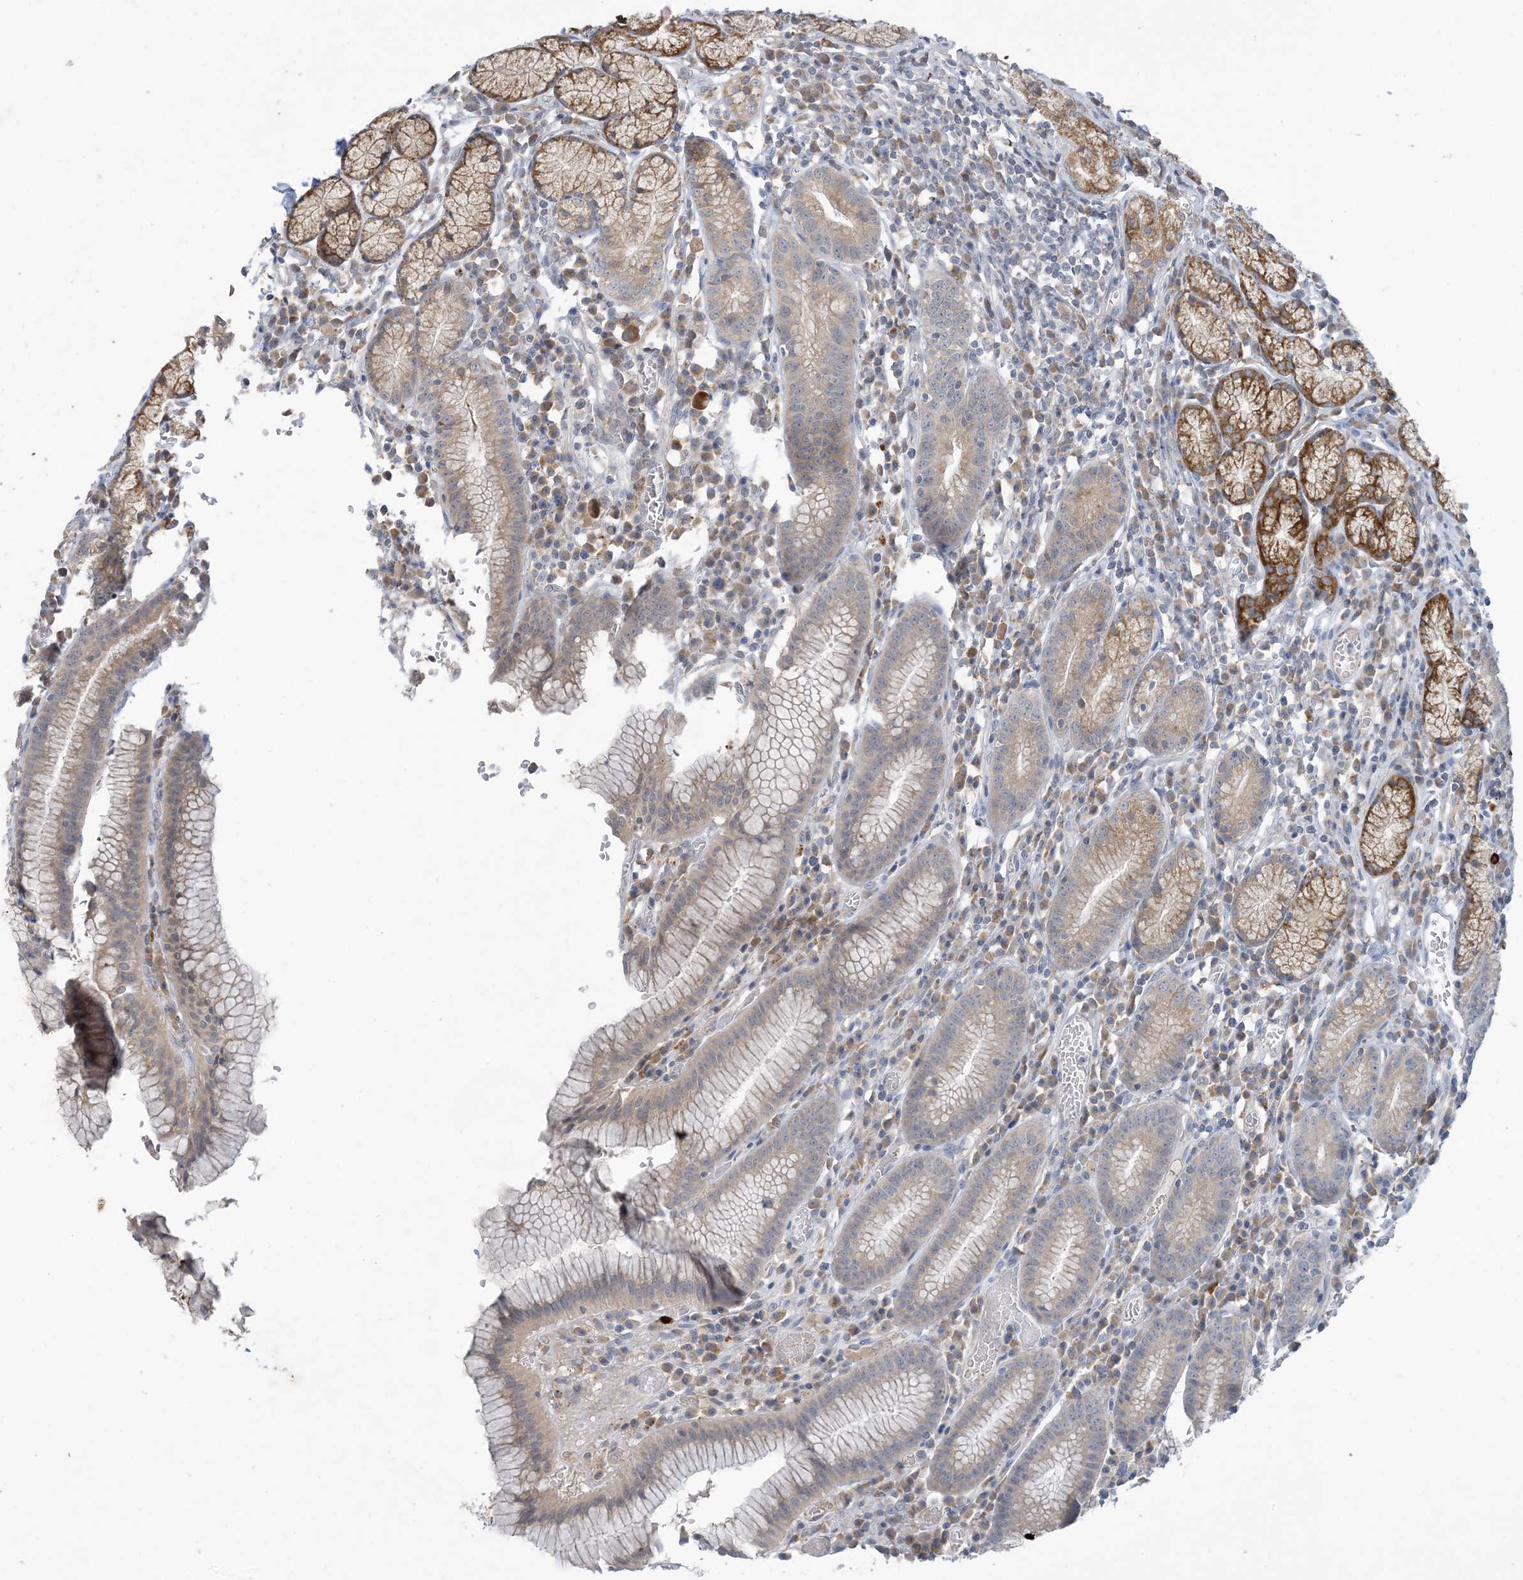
{"staining": {"intensity": "moderate", "quantity": "25%-75%", "location": "cytoplasmic/membranous"}, "tissue": "stomach", "cell_type": "Glandular cells", "image_type": "normal", "snomed": [{"axis": "morphology", "description": "Normal tissue, NOS"}, {"axis": "topography", "description": "Stomach"}], "caption": "IHC (DAB) staining of benign human stomach reveals moderate cytoplasmic/membranous protein staining in approximately 25%-75% of glandular cells. The protein of interest is shown in brown color, while the nuclei are stained blue.", "gene": "MRPS18A", "patient": {"sex": "male", "age": 55}}